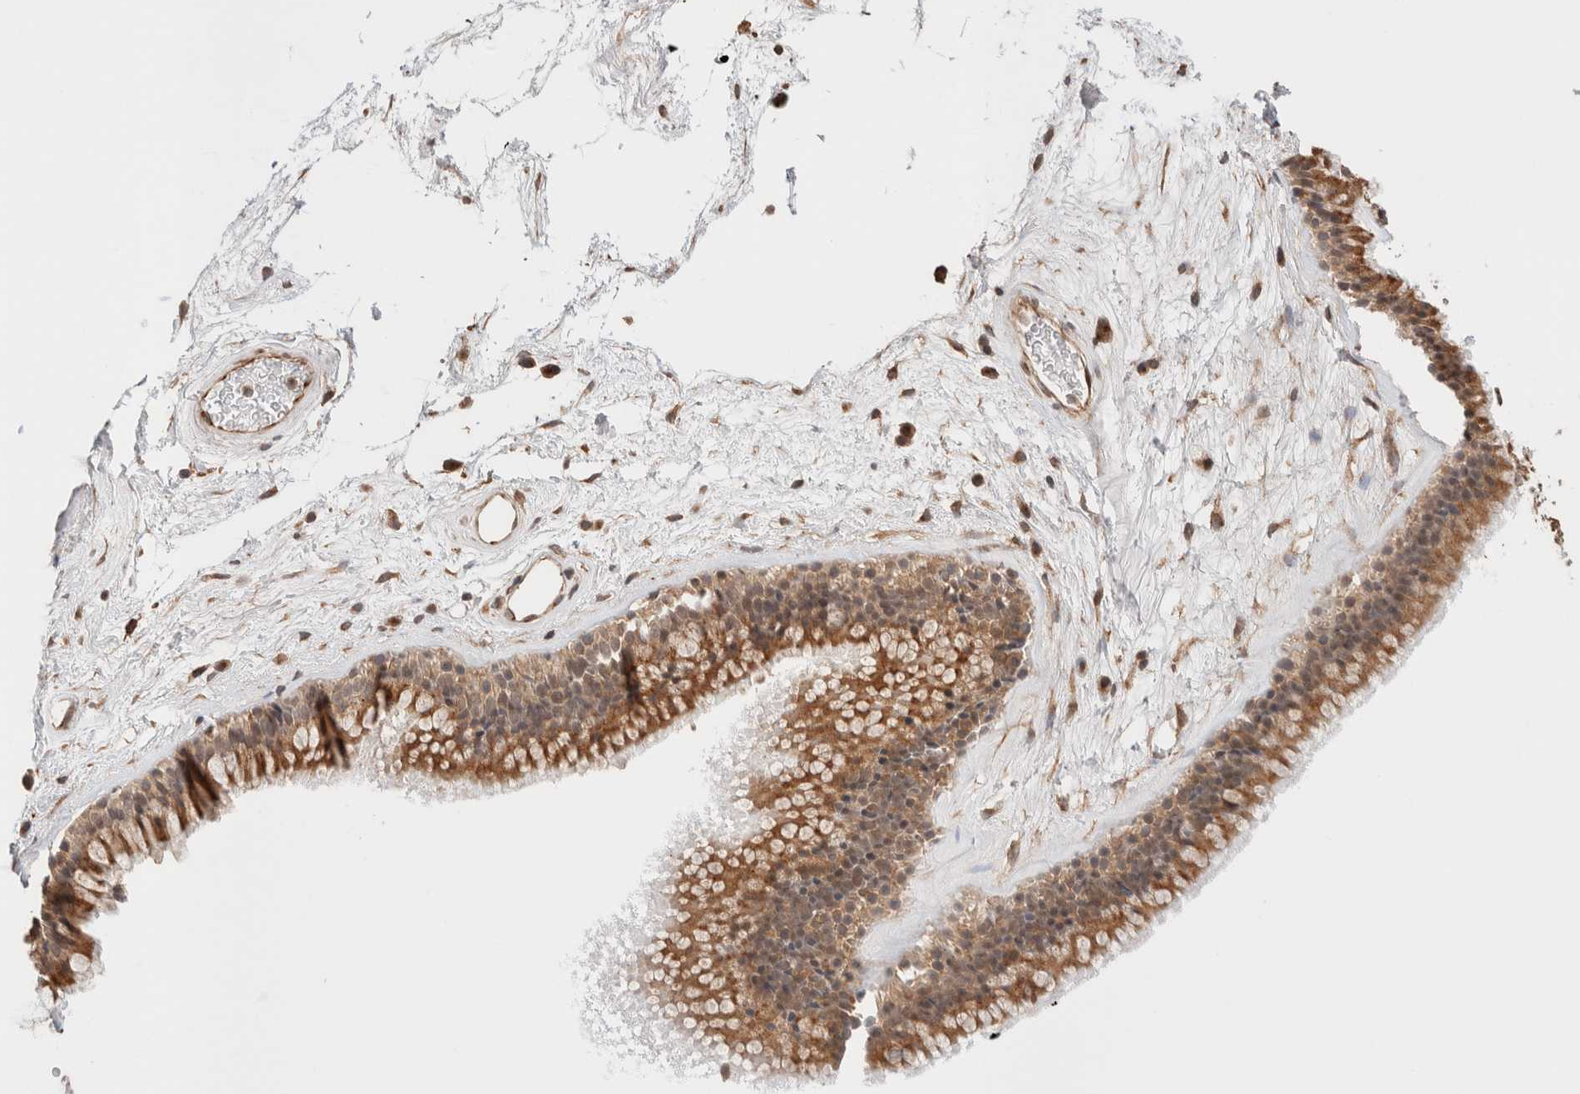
{"staining": {"intensity": "moderate", "quantity": ">75%", "location": "cytoplasmic/membranous"}, "tissue": "nasopharynx", "cell_type": "Respiratory epithelial cells", "image_type": "normal", "snomed": [{"axis": "morphology", "description": "Normal tissue, NOS"}, {"axis": "morphology", "description": "Inflammation, NOS"}, {"axis": "topography", "description": "Nasopharynx"}], "caption": "There is medium levels of moderate cytoplasmic/membranous positivity in respiratory epithelial cells of benign nasopharynx, as demonstrated by immunohistochemical staining (brown color).", "gene": "SIKE1", "patient": {"sex": "male", "age": 48}}